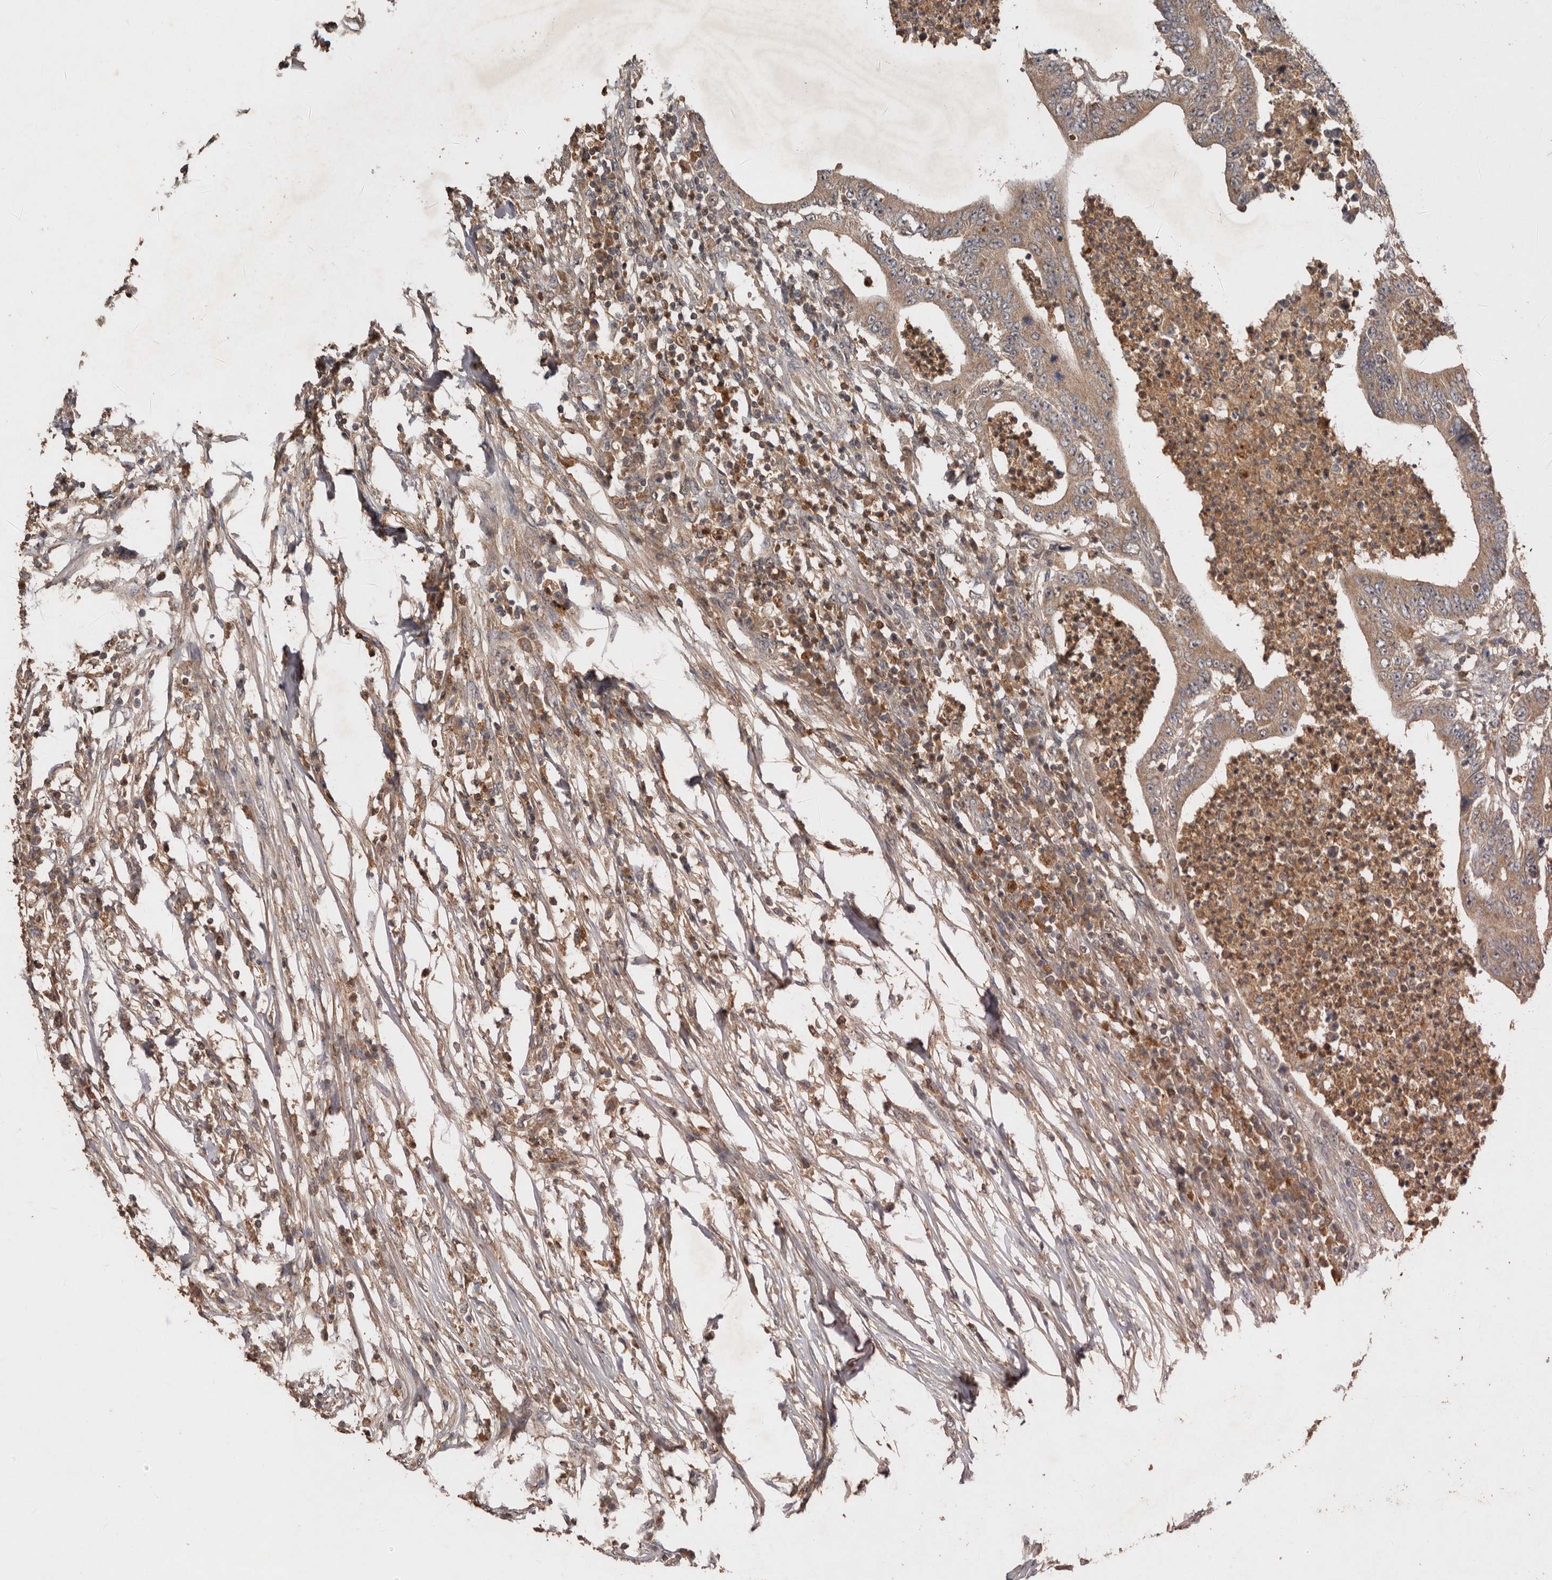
{"staining": {"intensity": "weak", "quantity": ">75%", "location": "cytoplasmic/membranous"}, "tissue": "colorectal cancer", "cell_type": "Tumor cells", "image_type": "cancer", "snomed": [{"axis": "morphology", "description": "Adenocarcinoma, NOS"}, {"axis": "topography", "description": "Colon"}], "caption": "Weak cytoplasmic/membranous expression is present in approximately >75% of tumor cells in colorectal cancer (adenocarcinoma).", "gene": "EDEM1", "patient": {"sex": "male", "age": 83}}